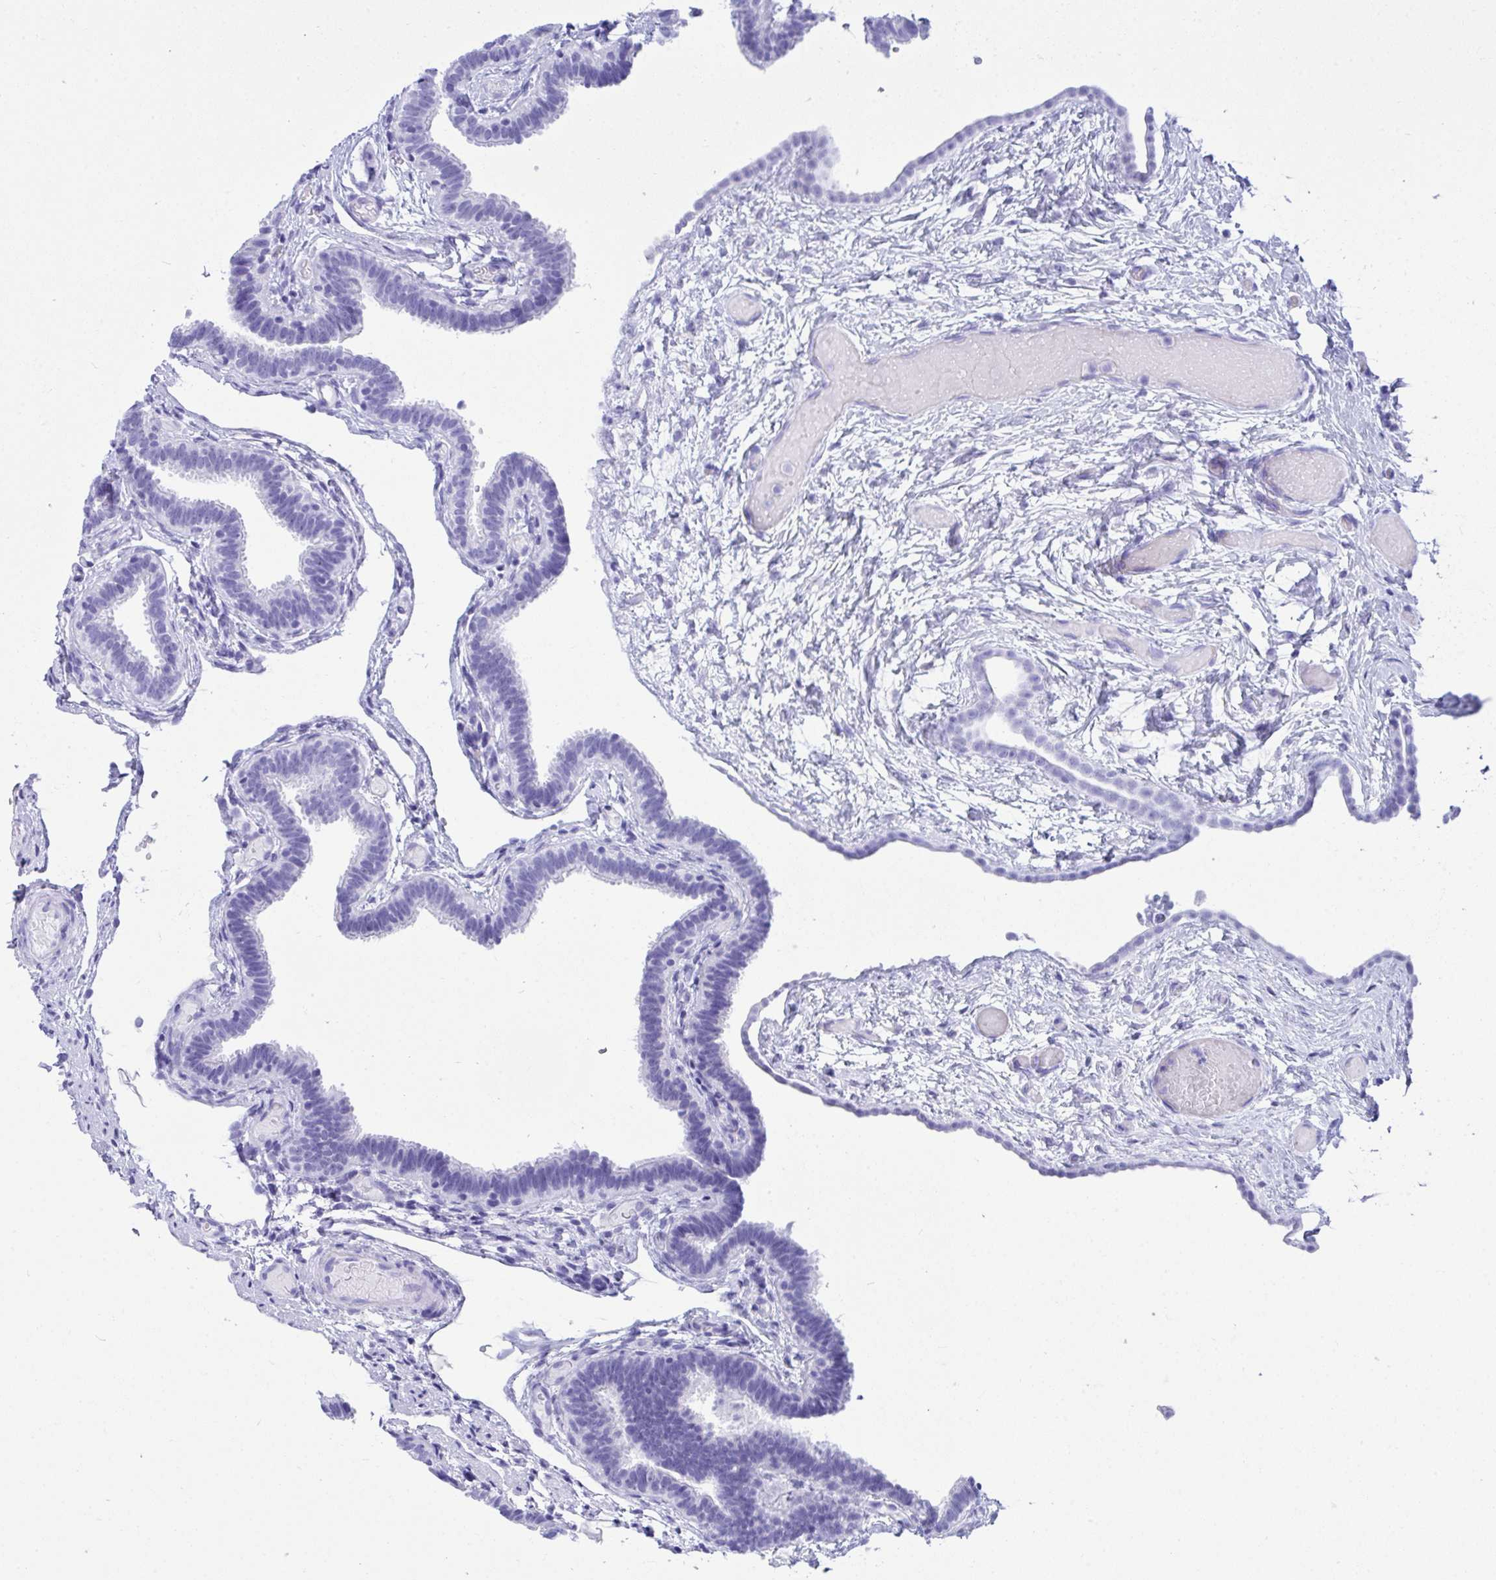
{"staining": {"intensity": "negative", "quantity": "none", "location": "none"}, "tissue": "fallopian tube", "cell_type": "Glandular cells", "image_type": "normal", "snomed": [{"axis": "morphology", "description": "Normal tissue, NOS"}, {"axis": "topography", "description": "Fallopian tube"}], "caption": "Fallopian tube stained for a protein using immunohistochemistry displays no staining glandular cells.", "gene": "BEST4", "patient": {"sex": "female", "age": 37}}